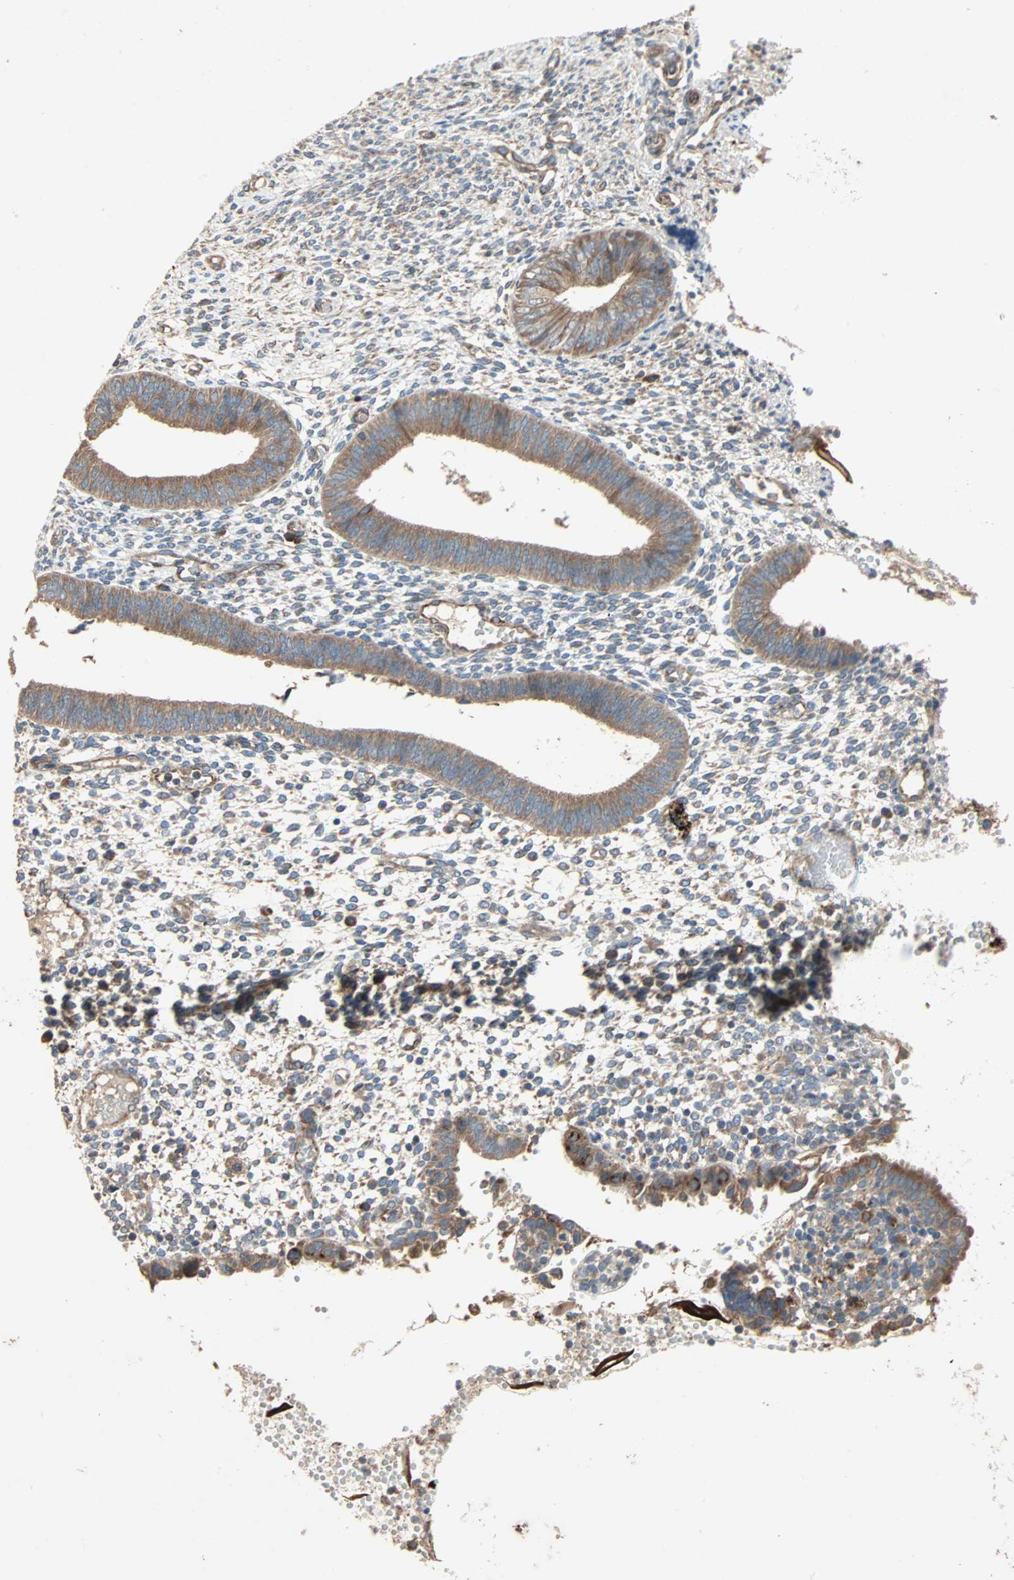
{"staining": {"intensity": "weak", "quantity": "25%-75%", "location": "cytoplasmic/membranous"}, "tissue": "endometrium", "cell_type": "Cells in endometrial stroma", "image_type": "normal", "snomed": [{"axis": "morphology", "description": "Normal tissue, NOS"}, {"axis": "topography", "description": "Endometrium"}], "caption": "A high-resolution histopathology image shows IHC staining of unremarkable endometrium, which exhibits weak cytoplasmic/membranous positivity in about 25%-75% of cells in endometrial stroma. The protein of interest is shown in brown color, while the nuclei are stained blue.", "gene": "XYLT1", "patient": {"sex": "female", "age": 35}}